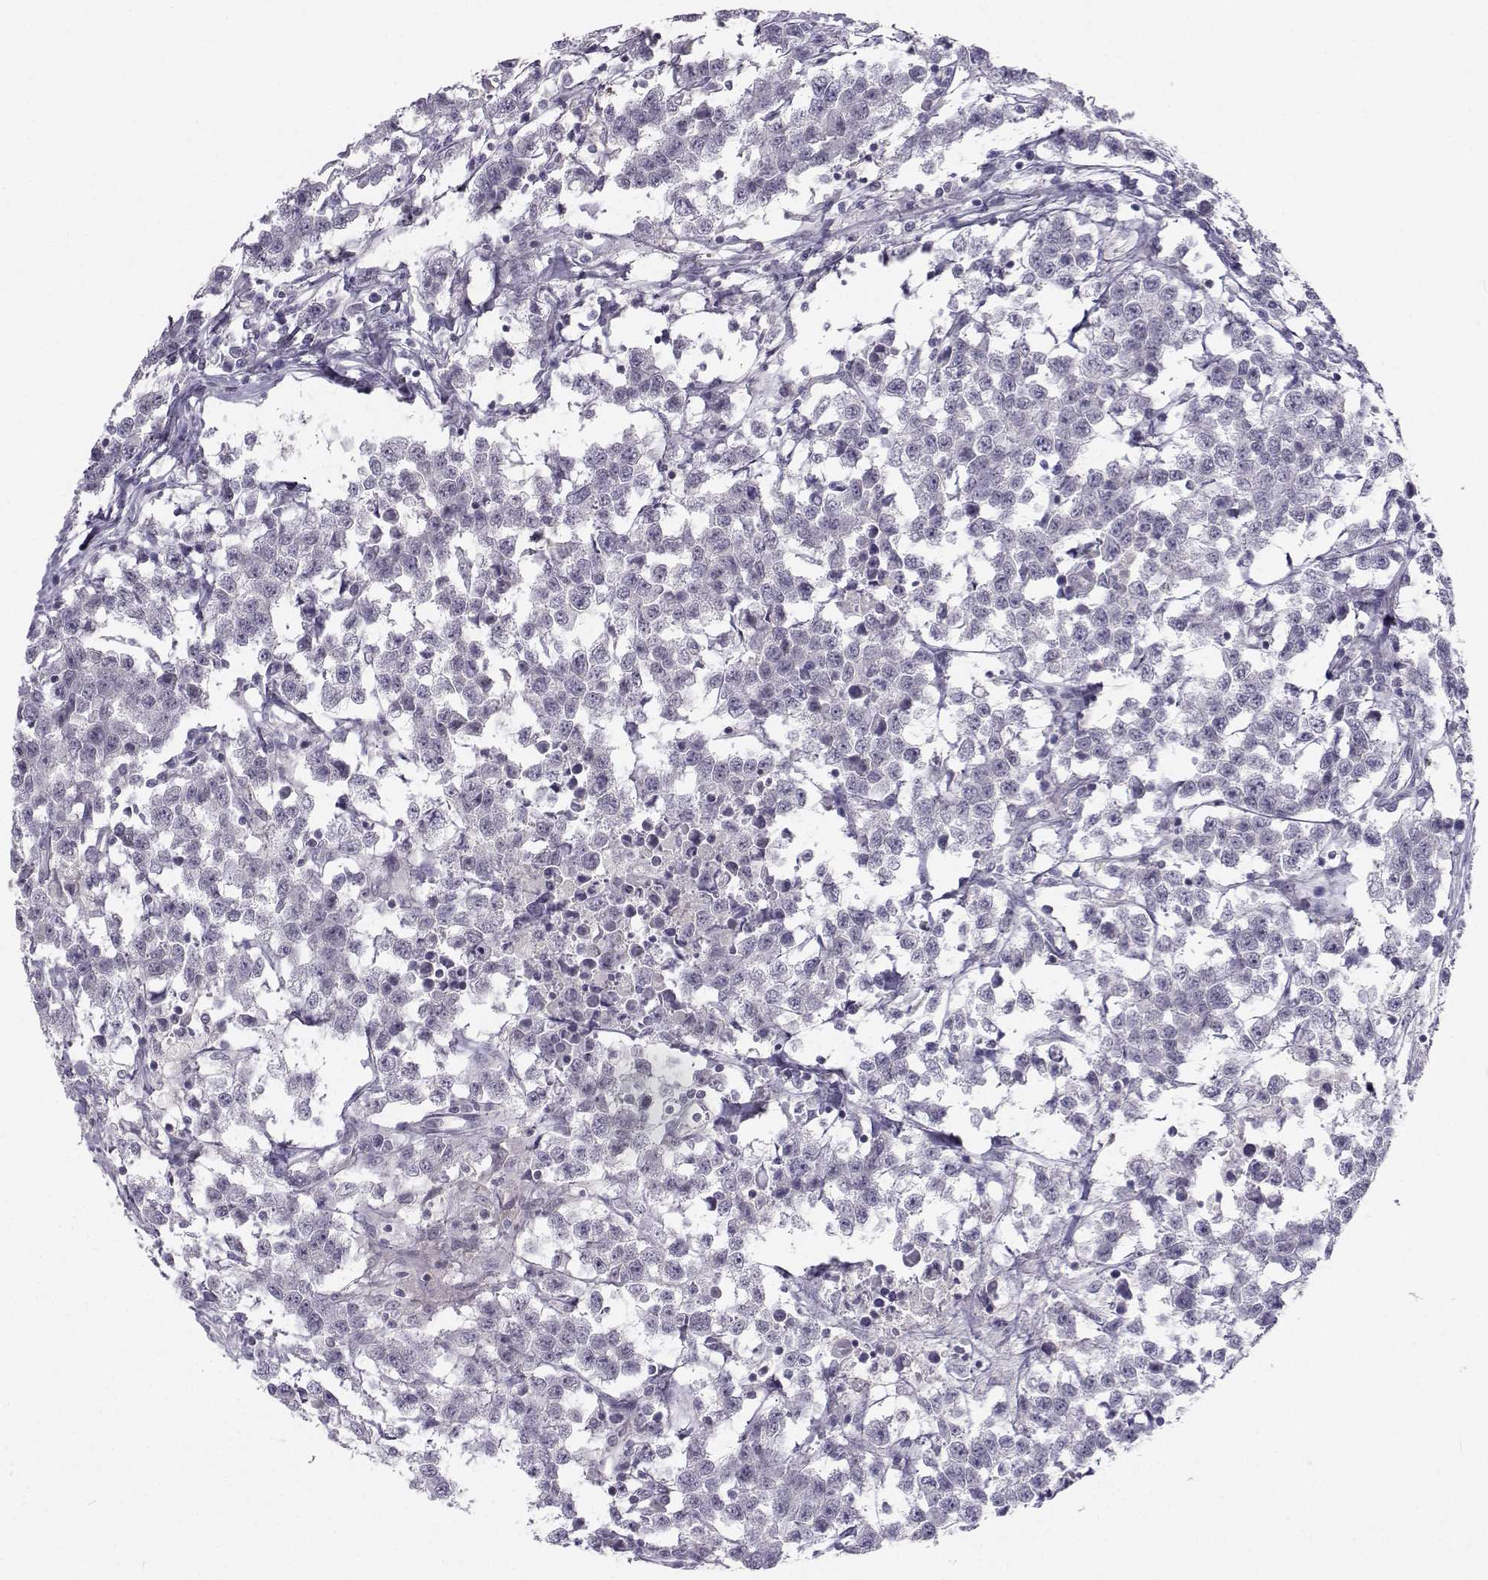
{"staining": {"intensity": "negative", "quantity": "none", "location": "none"}, "tissue": "testis cancer", "cell_type": "Tumor cells", "image_type": "cancer", "snomed": [{"axis": "morphology", "description": "Seminoma, NOS"}, {"axis": "topography", "description": "Testis"}], "caption": "IHC image of human testis cancer (seminoma) stained for a protein (brown), which shows no expression in tumor cells.", "gene": "MROH7", "patient": {"sex": "male", "age": 59}}